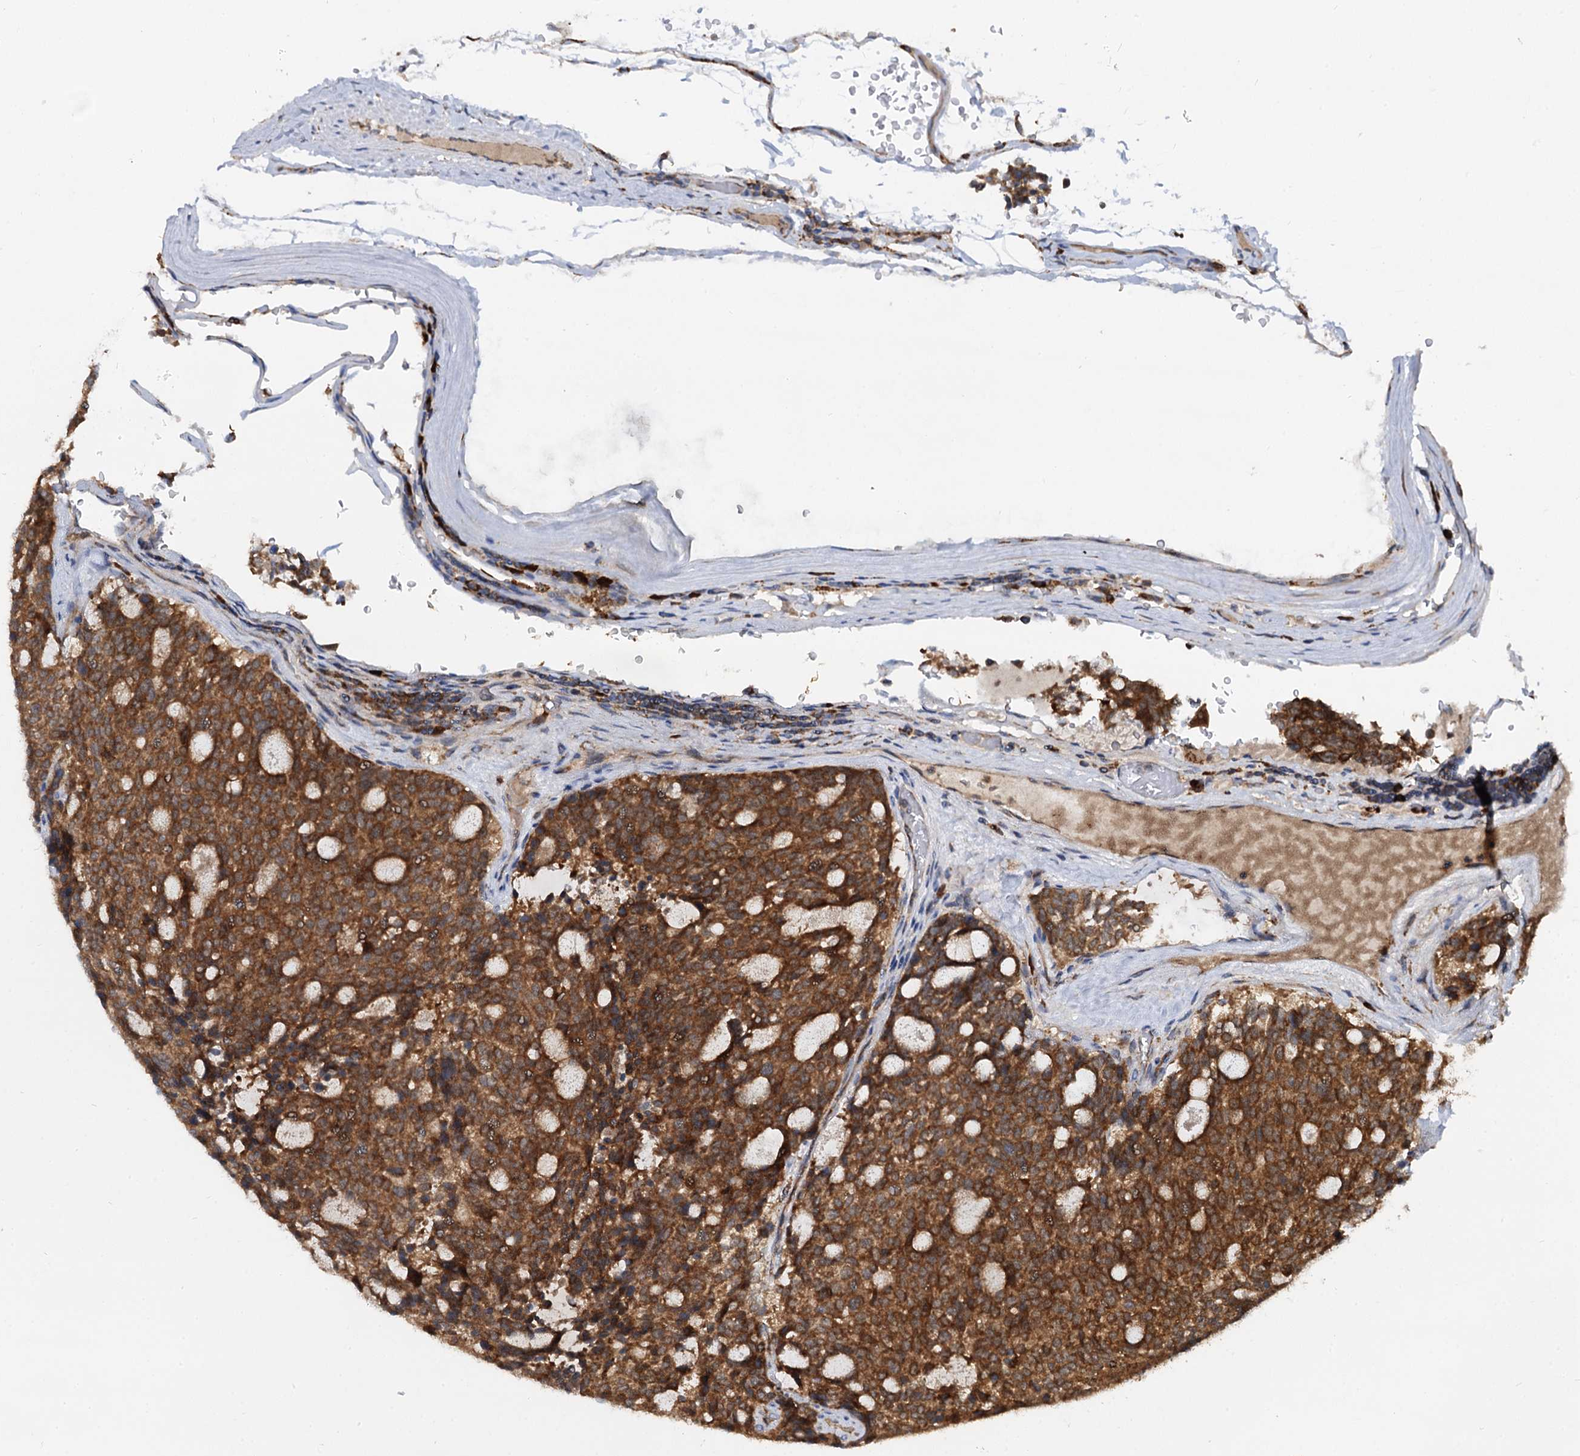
{"staining": {"intensity": "strong", "quantity": ">75%", "location": "cytoplasmic/membranous"}, "tissue": "carcinoid", "cell_type": "Tumor cells", "image_type": "cancer", "snomed": [{"axis": "morphology", "description": "Carcinoid, malignant, NOS"}, {"axis": "topography", "description": "Pancreas"}], "caption": "Immunohistochemistry histopathology image of carcinoid (malignant) stained for a protein (brown), which exhibits high levels of strong cytoplasmic/membranous staining in about >75% of tumor cells.", "gene": "UFM1", "patient": {"sex": "female", "age": 54}}